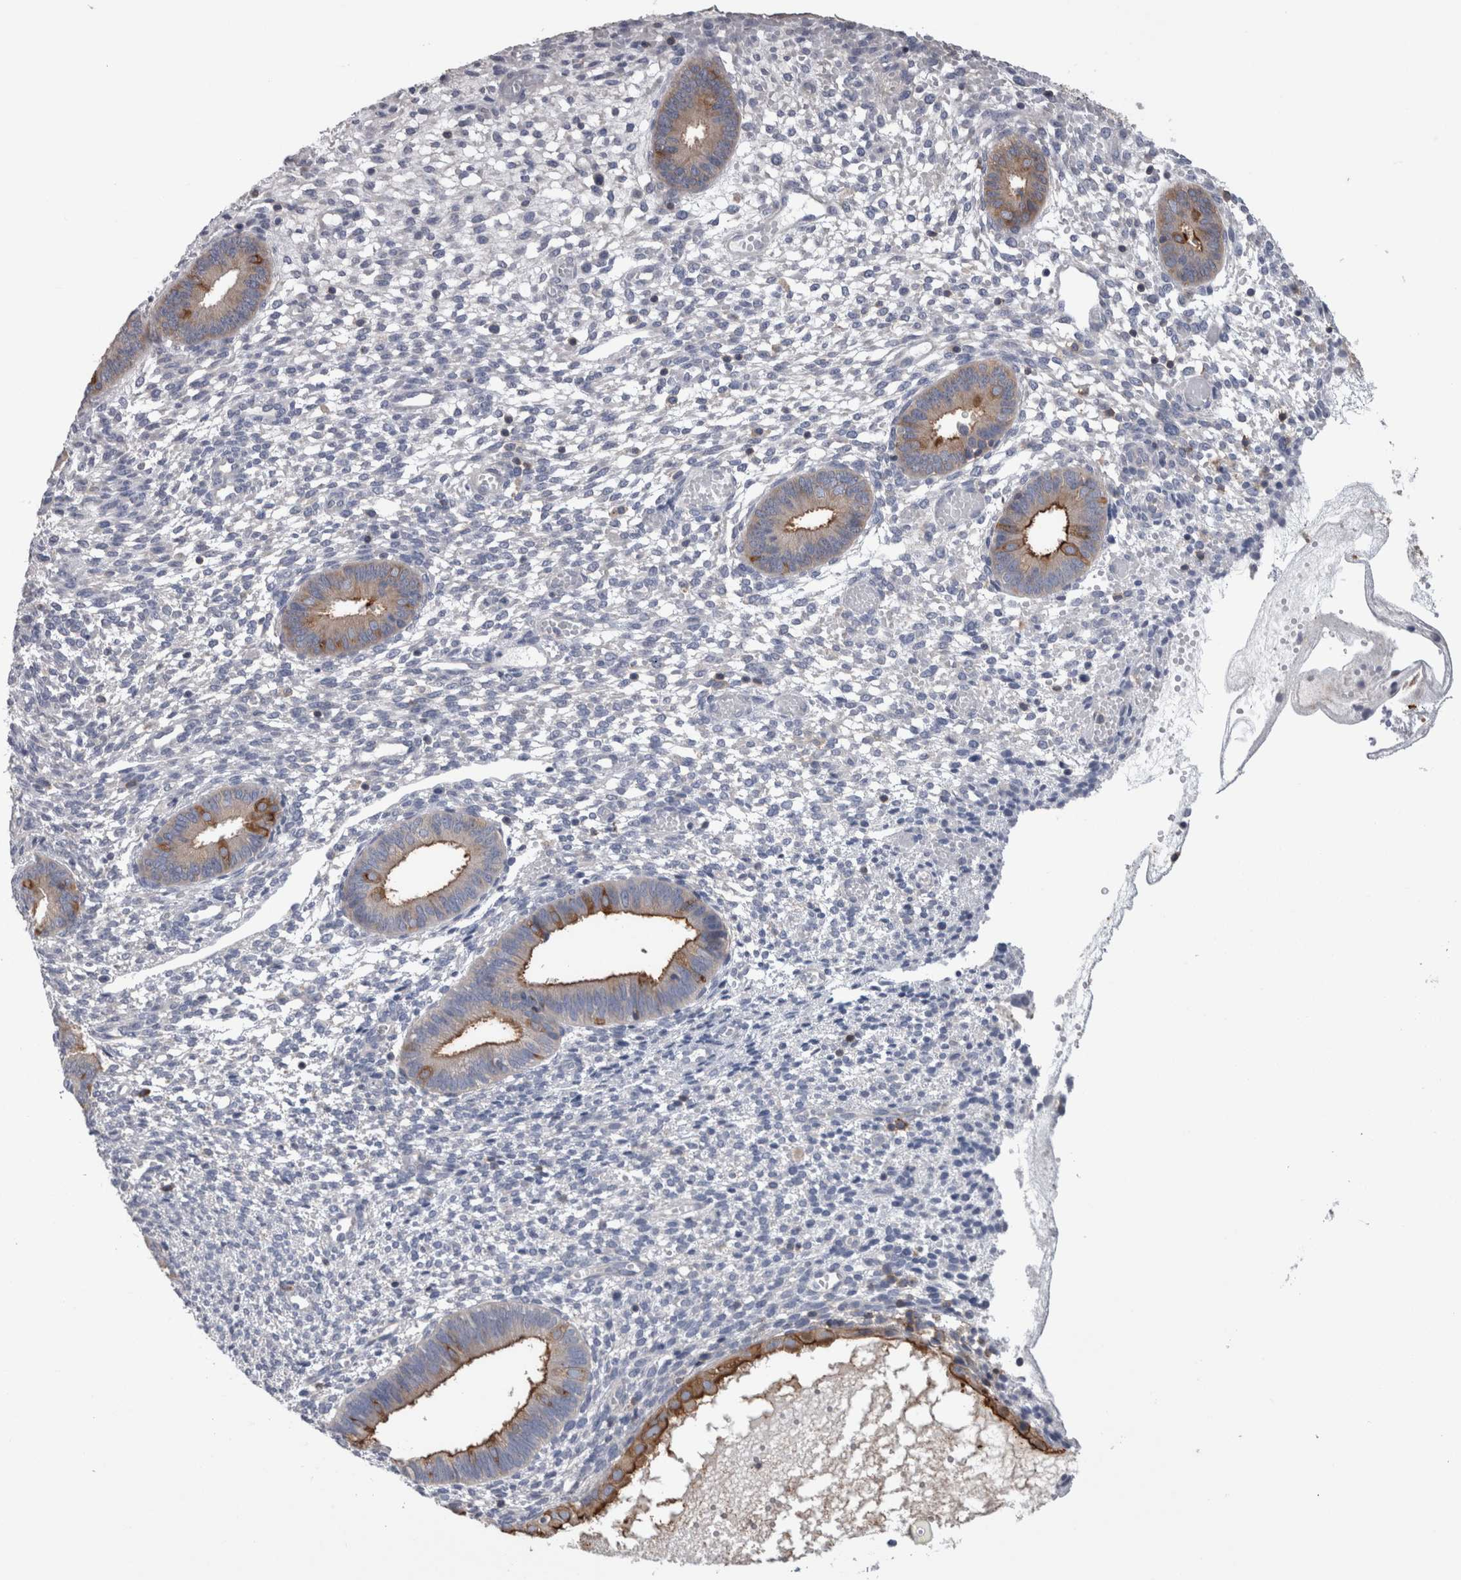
{"staining": {"intensity": "negative", "quantity": "none", "location": "none"}, "tissue": "endometrium", "cell_type": "Cells in endometrial stroma", "image_type": "normal", "snomed": [{"axis": "morphology", "description": "Normal tissue, NOS"}, {"axis": "topography", "description": "Endometrium"}], "caption": "Cells in endometrial stroma show no significant protein expression in unremarkable endometrium. (Stains: DAB IHC with hematoxylin counter stain, Microscopy: brightfield microscopy at high magnification).", "gene": "DCTN6", "patient": {"sex": "female", "age": 46}}